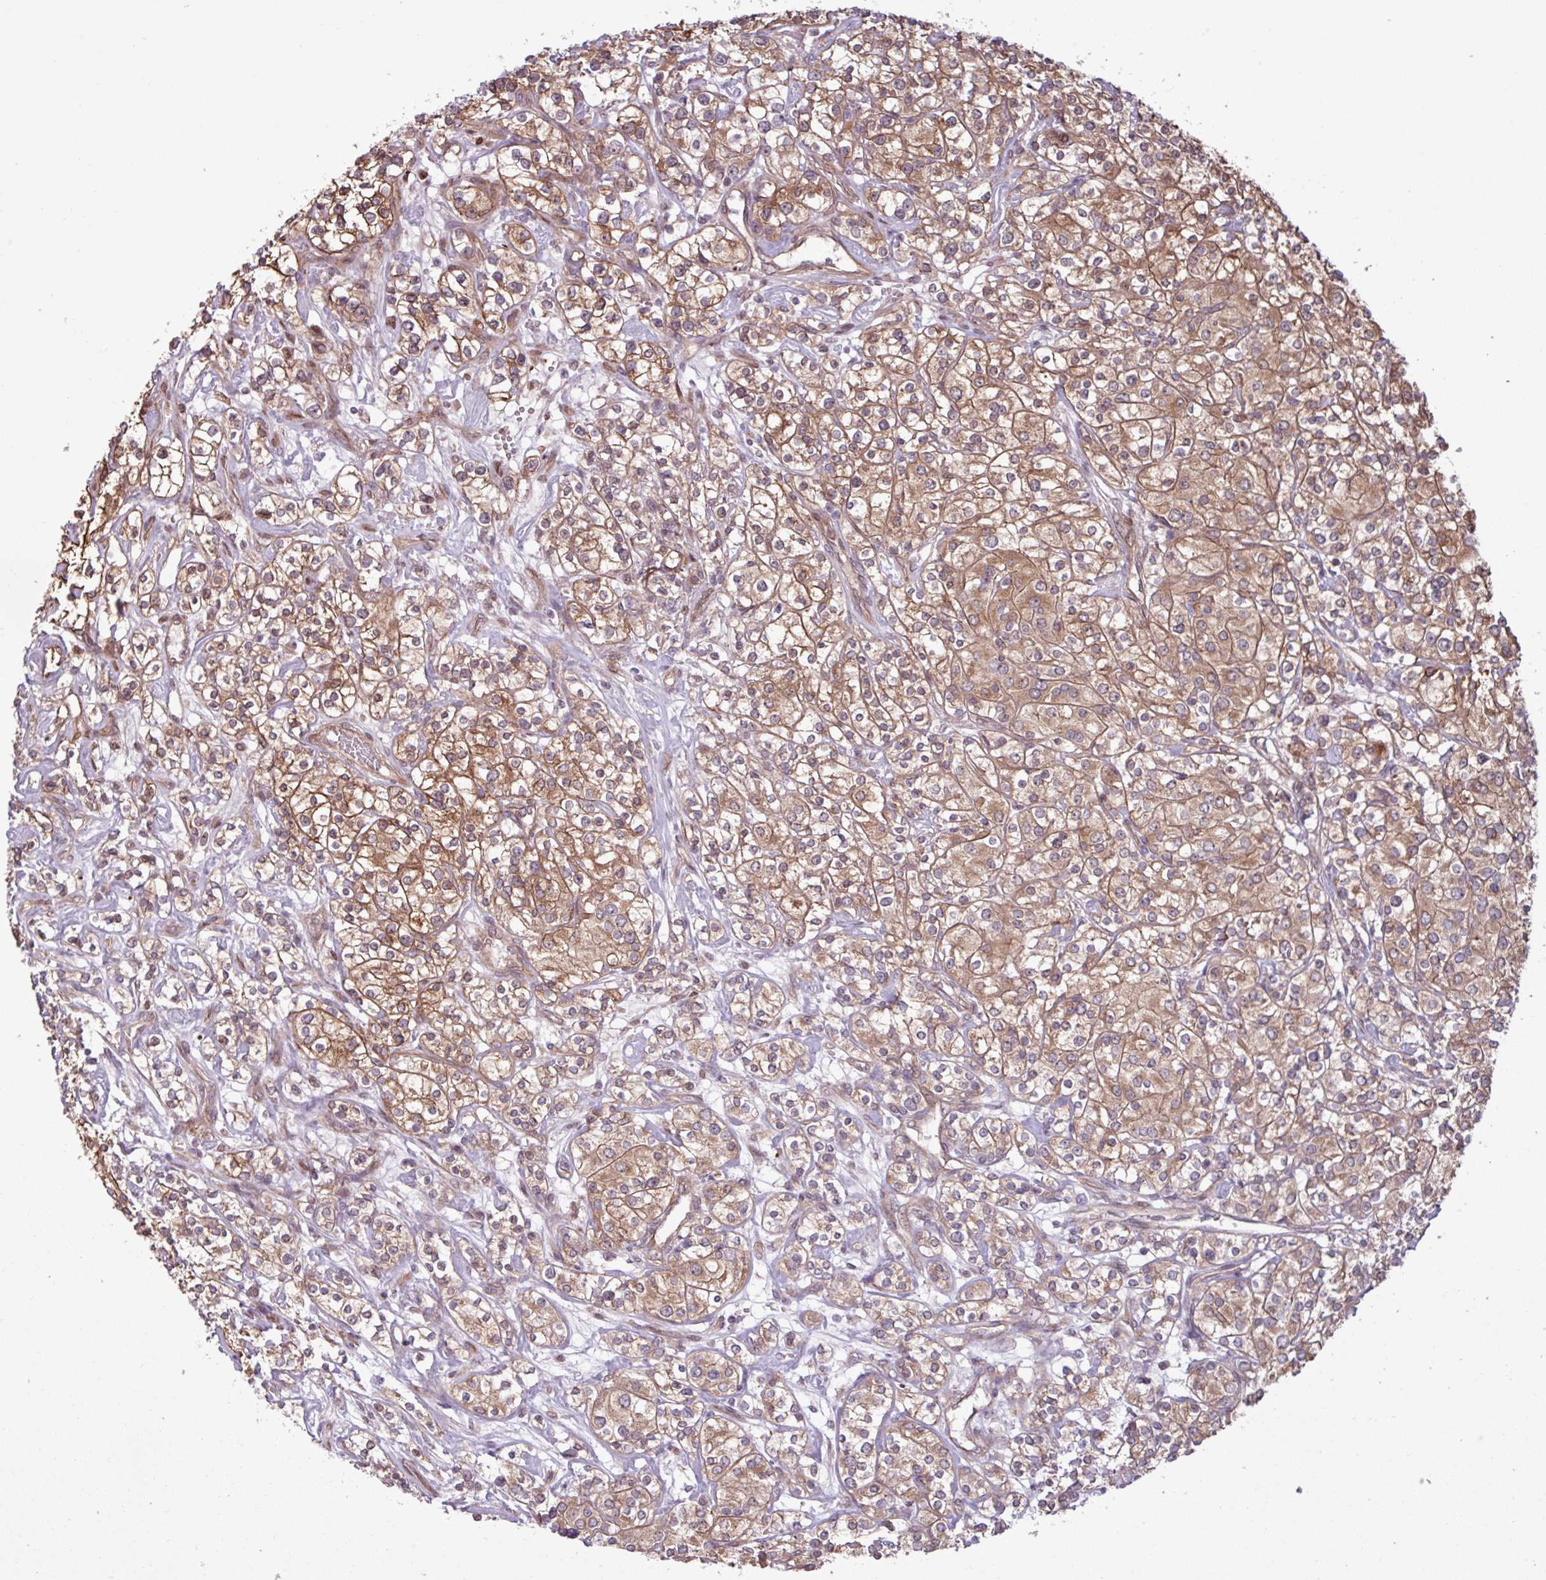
{"staining": {"intensity": "moderate", "quantity": ">75%", "location": "cytoplasmic/membranous"}, "tissue": "renal cancer", "cell_type": "Tumor cells", "image_type": "cancer", "snomed": [{"axis": "morphology", "description": "Adenocarcinoma, NOS"}, {"axis": "topography", "description": "Kidney"}], "caption": "Human renal cancer stained for a protein (brown) exhibits moderate cytoplasmic/membranous positive staining in about >75% of tumor cells.", "gene": "PDPR", "patient": {"sex": "male", "age": 77}}